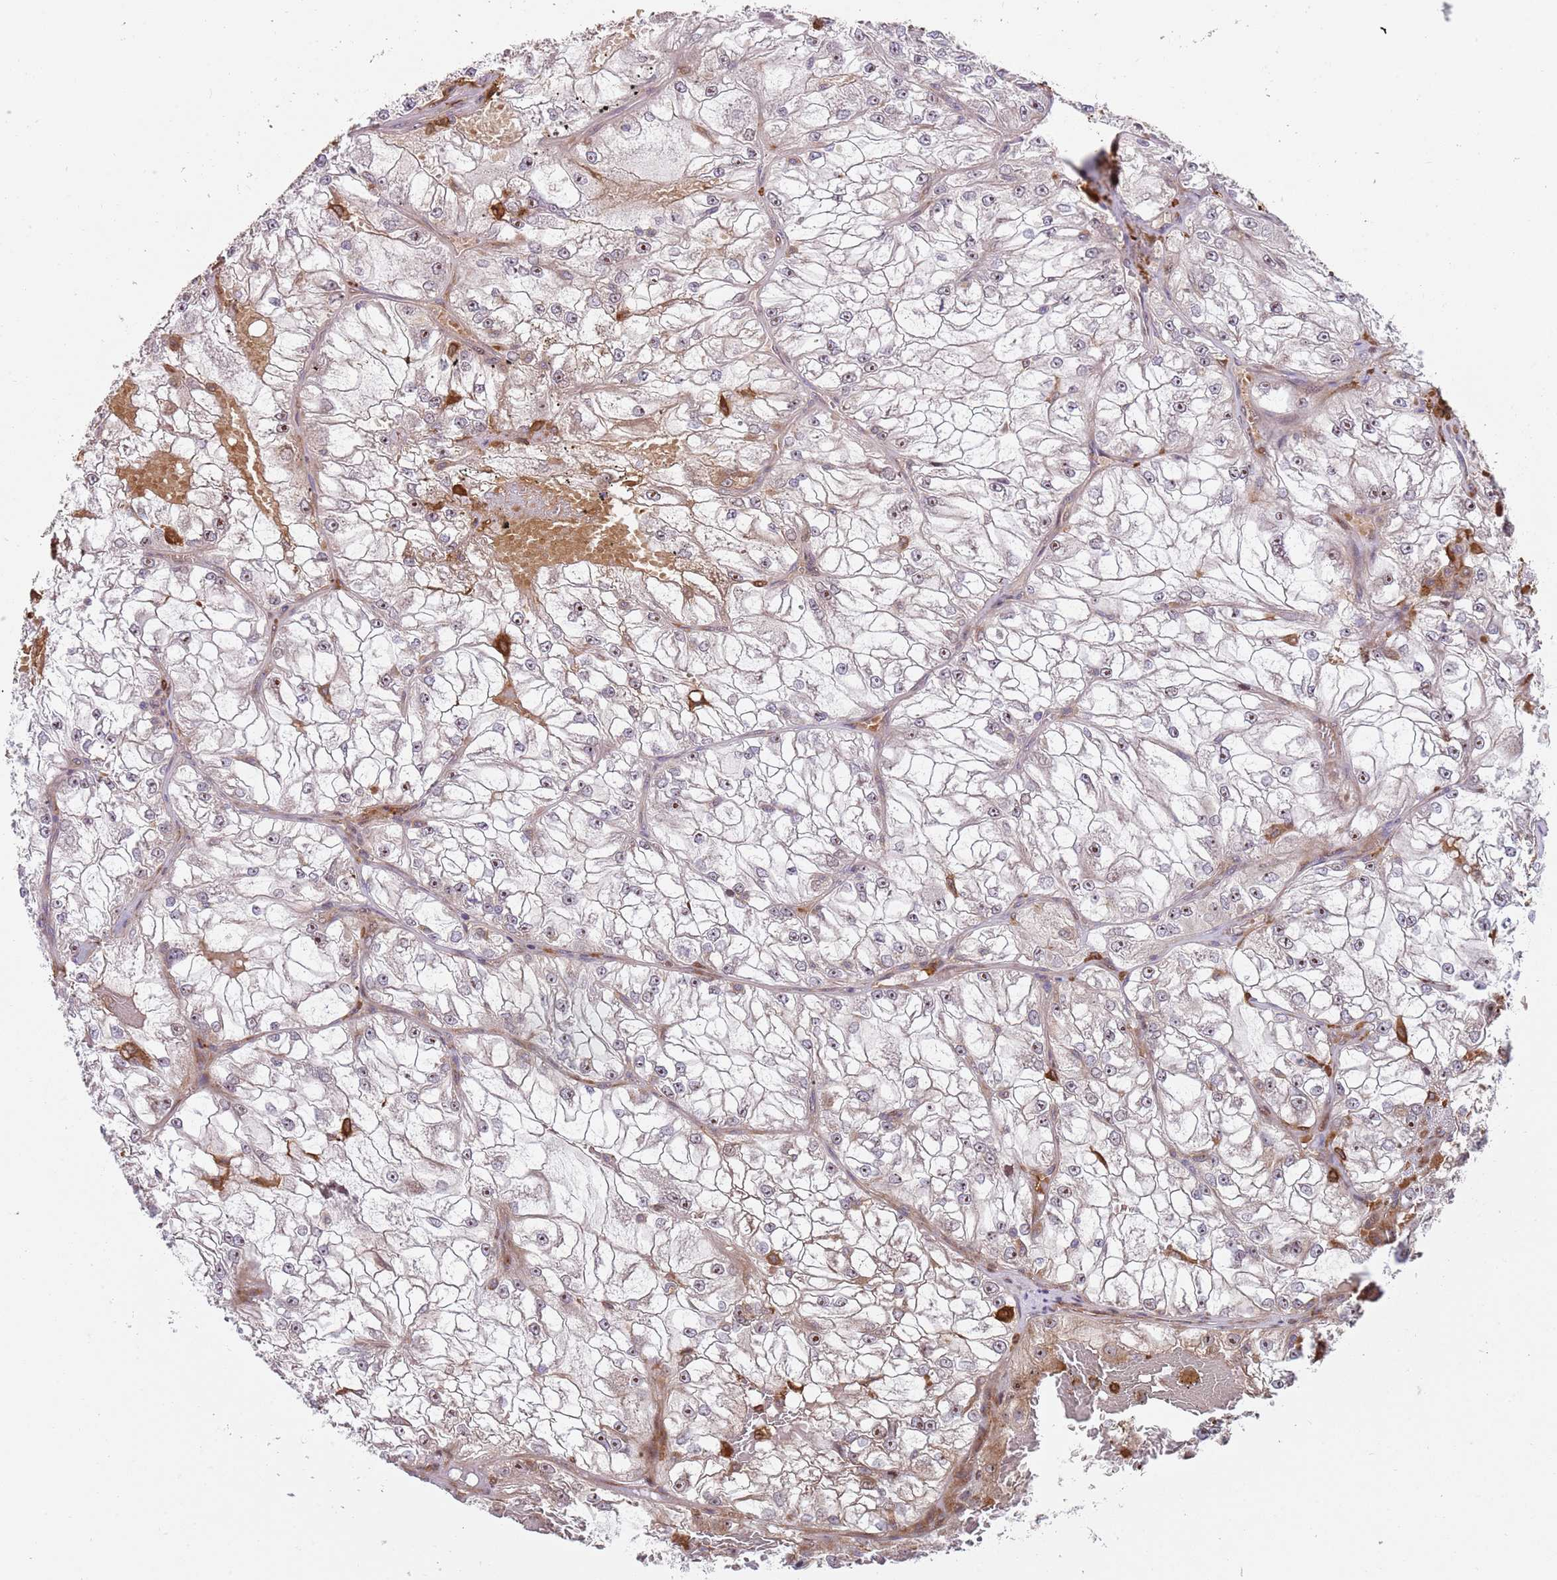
{"staining": {"intensity": "moderate", "quantity": "25%-75%", "location": "nuclear"}, "tissue": "renal cancer", "cell_type": "Tumor cells", "image_type": "cancer", "snomed": [{"axis": "morphology", "description": "Adenocarcinoma, NOS"}, {"axis": "topography", "description": "Kidney"}], "caption": "Human renal cancer stained for a protein (brown) reveals moderate nuclear positive staining in about 25%-75% of tumor cells.", "gene": "GGA1", "patient": {"sex": "female", "age": 72}}